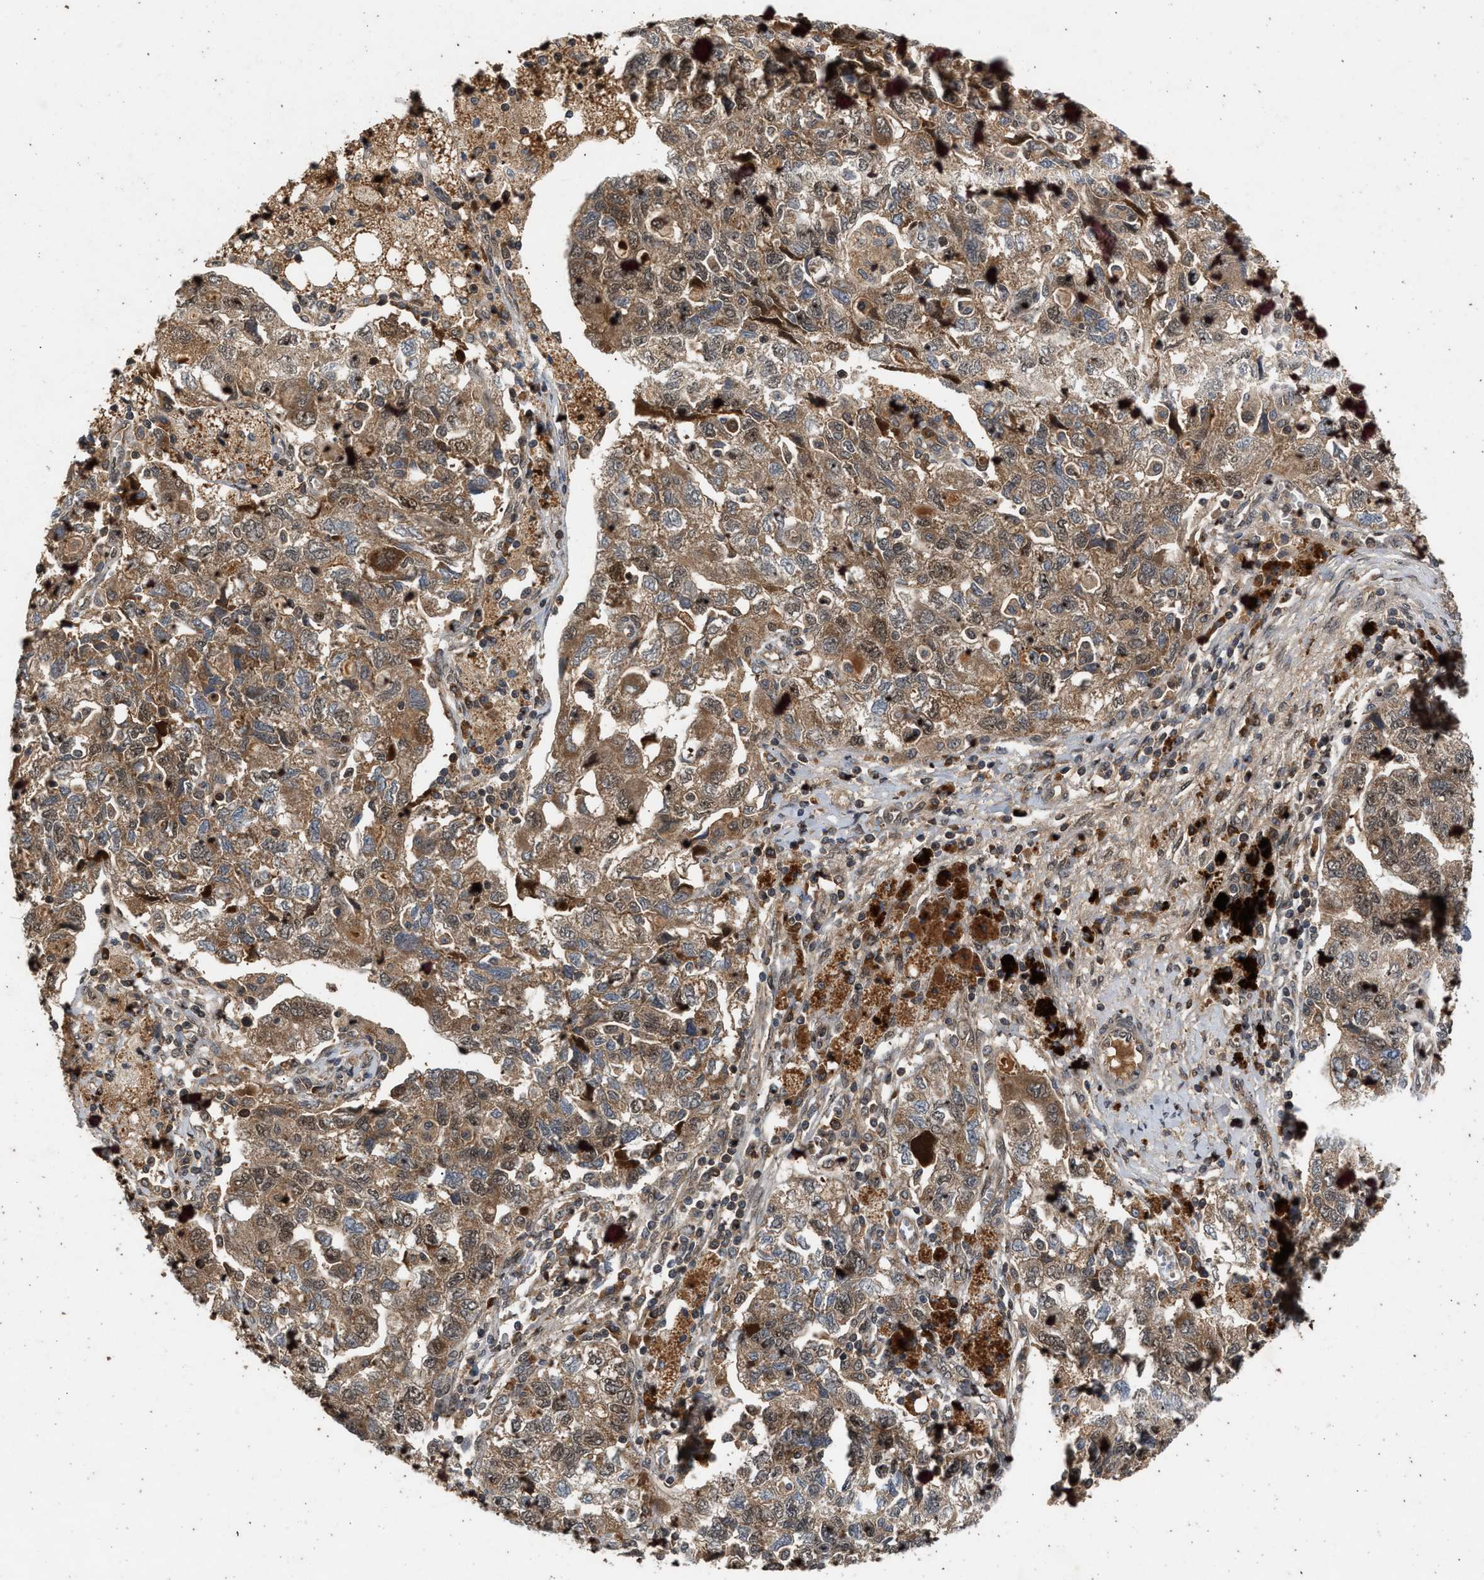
{"staining": {"intensity": "moderate", "quantity": ">75%", "location": "cytoplasmic/membranous,nuclear"}, "tissue": "ovarian cancer", "cell_type": "Tumor cells", "image_type": "cancer", "snomed": [{"axis": "morphology", "description": "Carcinoma, NOS"}, {"axis": "morphology", "description": "Cystadenocarcinoma, serous, NOS"}, {"axis": "topography", "description": "Ovary"}], "caption": "Brown immunohistochemical staining in human ovarian serous cystadenocarcinoma demonstrates moderate cytoplasmic/membranous and nuclear staining in approximately >75% of tumor cells. Nuclei are stained in blue.", "gene": "RUSC2", "patient": {"sex": "female", "age": 69}}